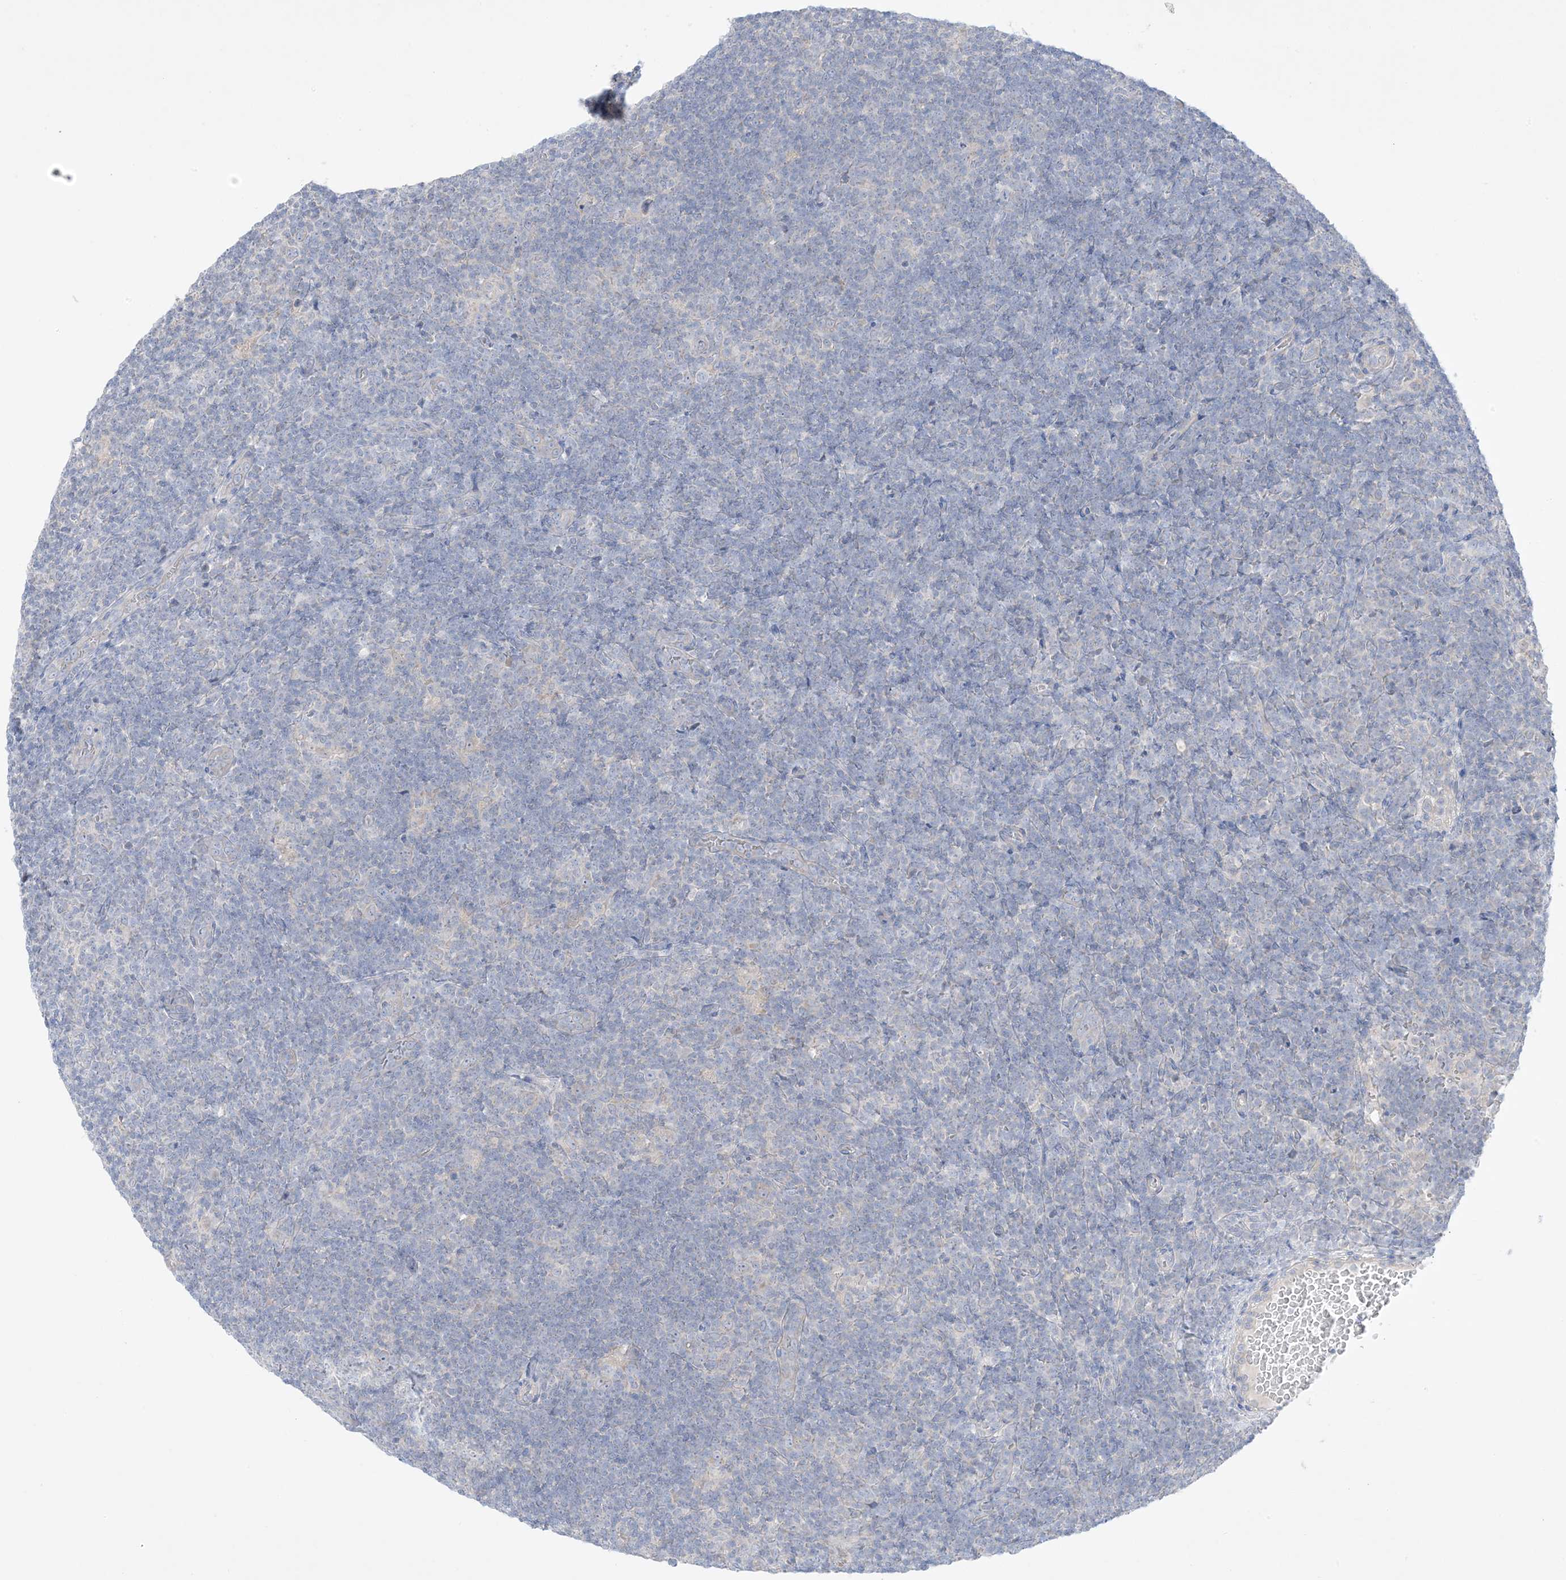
{"staining": {"intensity": "negative", "quantity": "none", "location": "none"}, "tissue": "lymphoma", "cell_type": "Tumor cells", "image_type": "cancer", "snomed": [{"axis": "morphology", "description": "Hodgkin's disease, NOS"}, {"axis": "topography", "description": "Lymph node"}], "caption": "An immunohistochemistry (IHC) micrograph of Hodgkin's disease is shown. There is no staining in tumor cells of Hodgkin's disease.", "gene": "FAM184A", "patient": {"sex": "female", "age": 57}}